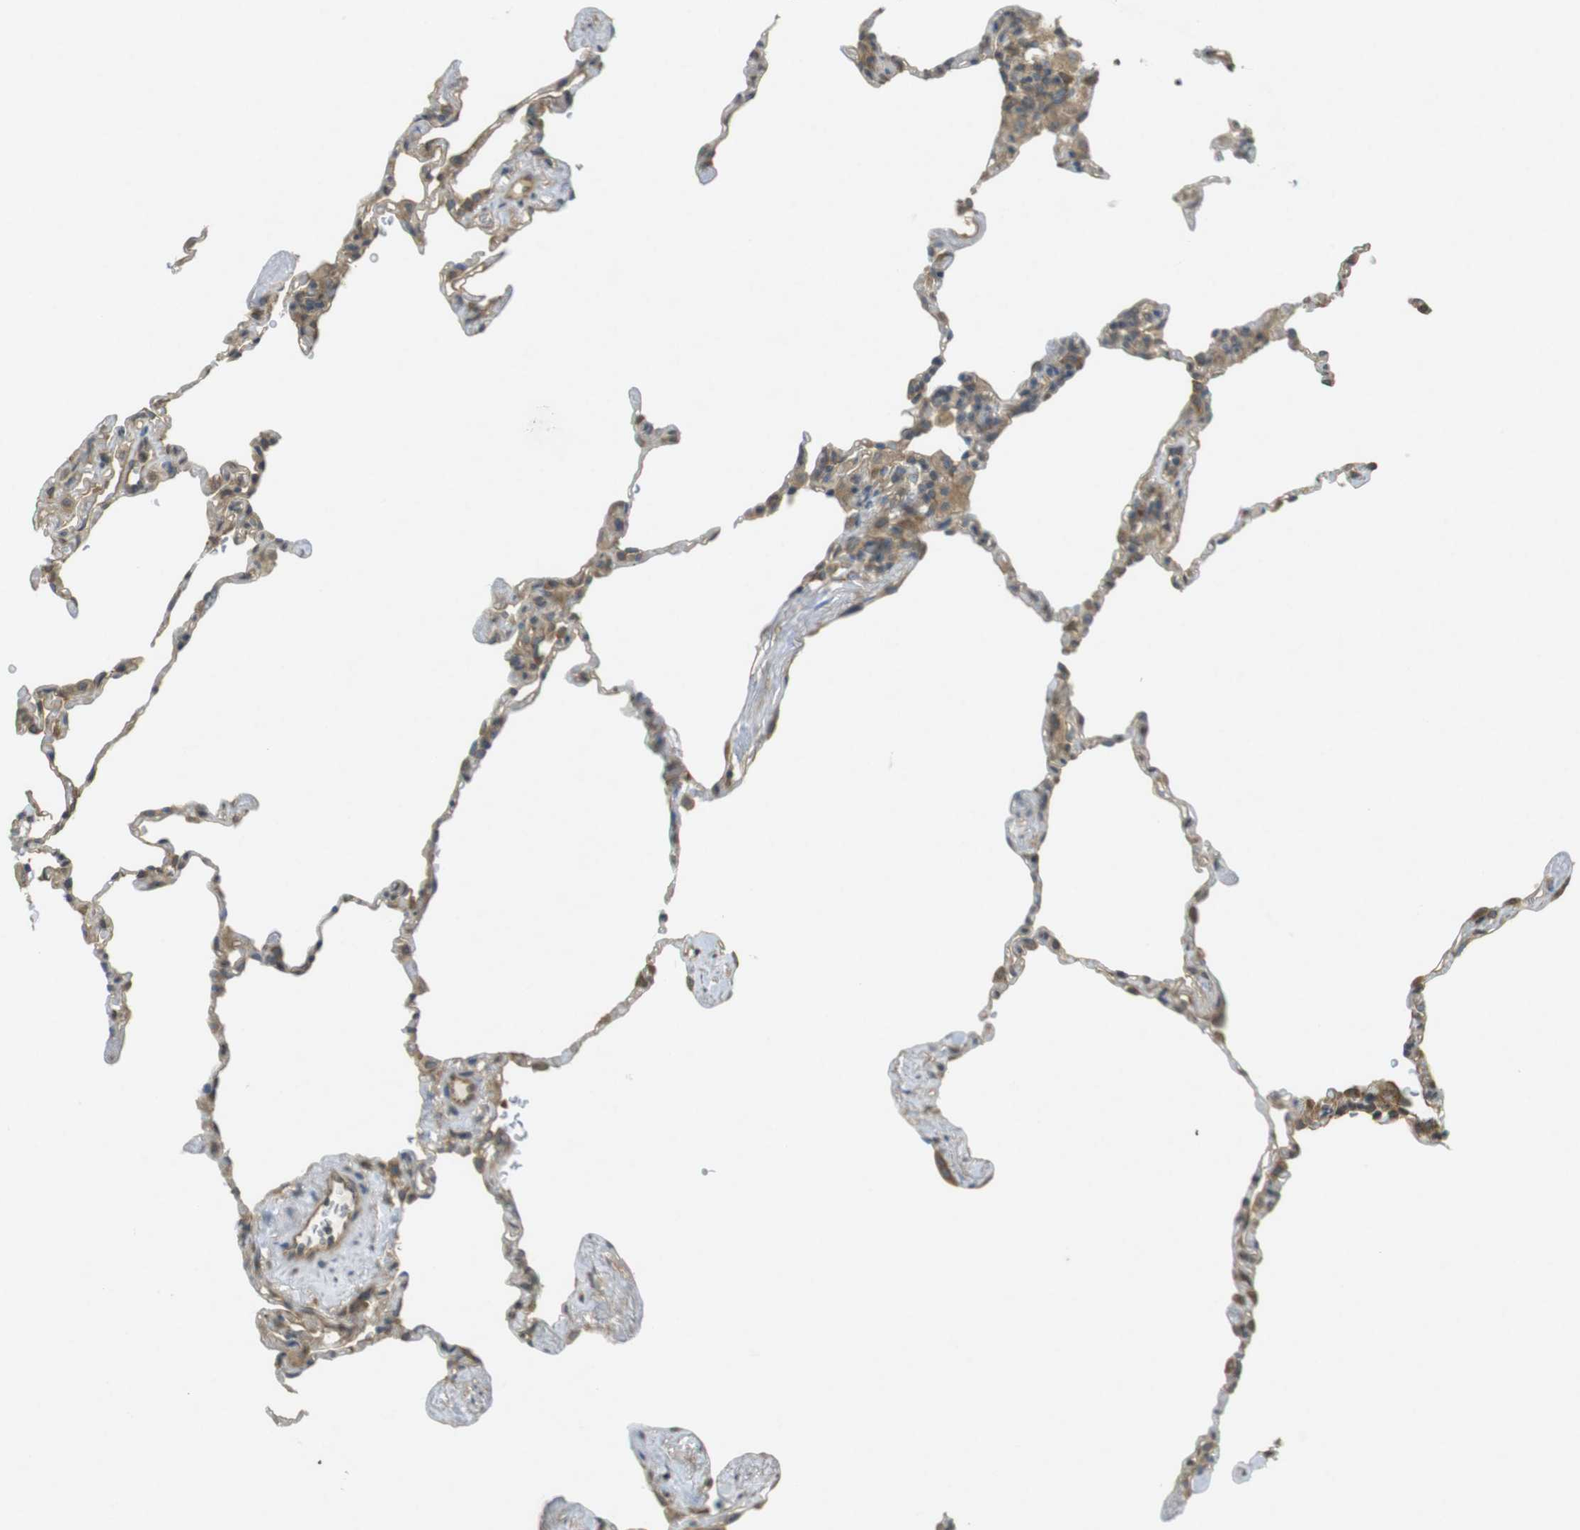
{"staining": {"intensity": "moderate", "quantity": ">75%", "location": "cytoplasmic/membranous"}, "tissue": "lung", "cell_type": "Alveolar cells", "image_type": "normal", "snomed": [{"axis": "morphology", "description": "Normal tissue, NOS"}, {"axis": "topography", "description": "Lung"}], "caption": "Brown immunohistochemical staining in benign human lung displays moderate cytoplasmic/membranous expression in about >75% of alveolar cells. (DAB IHC, brown staining for protein, blue staining for nuclei).", "gene": "KIF5B", "patient": {"sex": "male", "age": 59}}